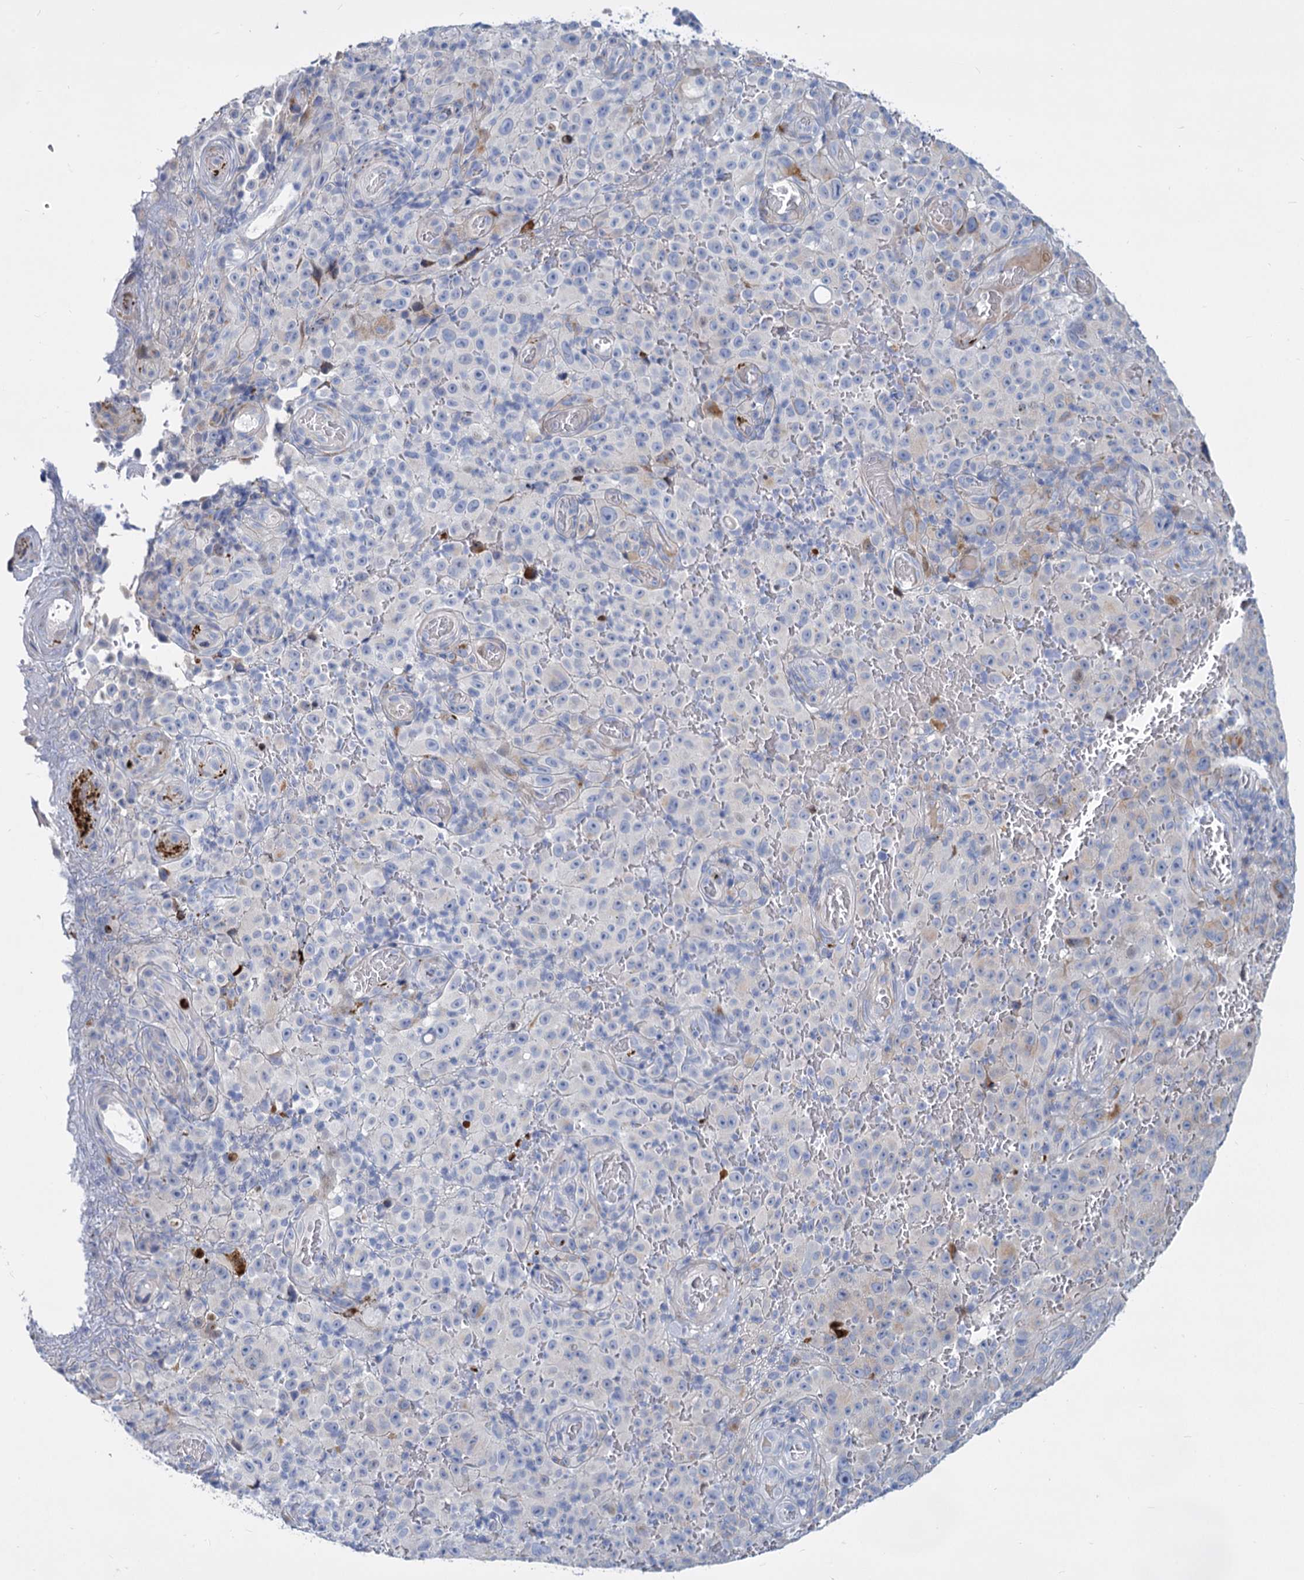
{"staining": {"intensity": "negative", "quantity": "none", "location": "none"}, "tissue": "melanoma", "cell_type": "Tumor cells", "image_type": "cancer", "snomed": [{"axis": "morphology", "description": "Malignant melanoma, NOS"}, {"axis": "topography", "description": "Skin"}], "caption": "A histopathology image of malignant melanoma stained for a protein shows no brown staining in tumor cells. (DAB (3,3'-diaminobenzidine) immunohistochemistry (IHC) visualized using brightfield microscopy, high magnification).", "gene": "TRIM77", "patient": {"sex": "female", "age": 82}}